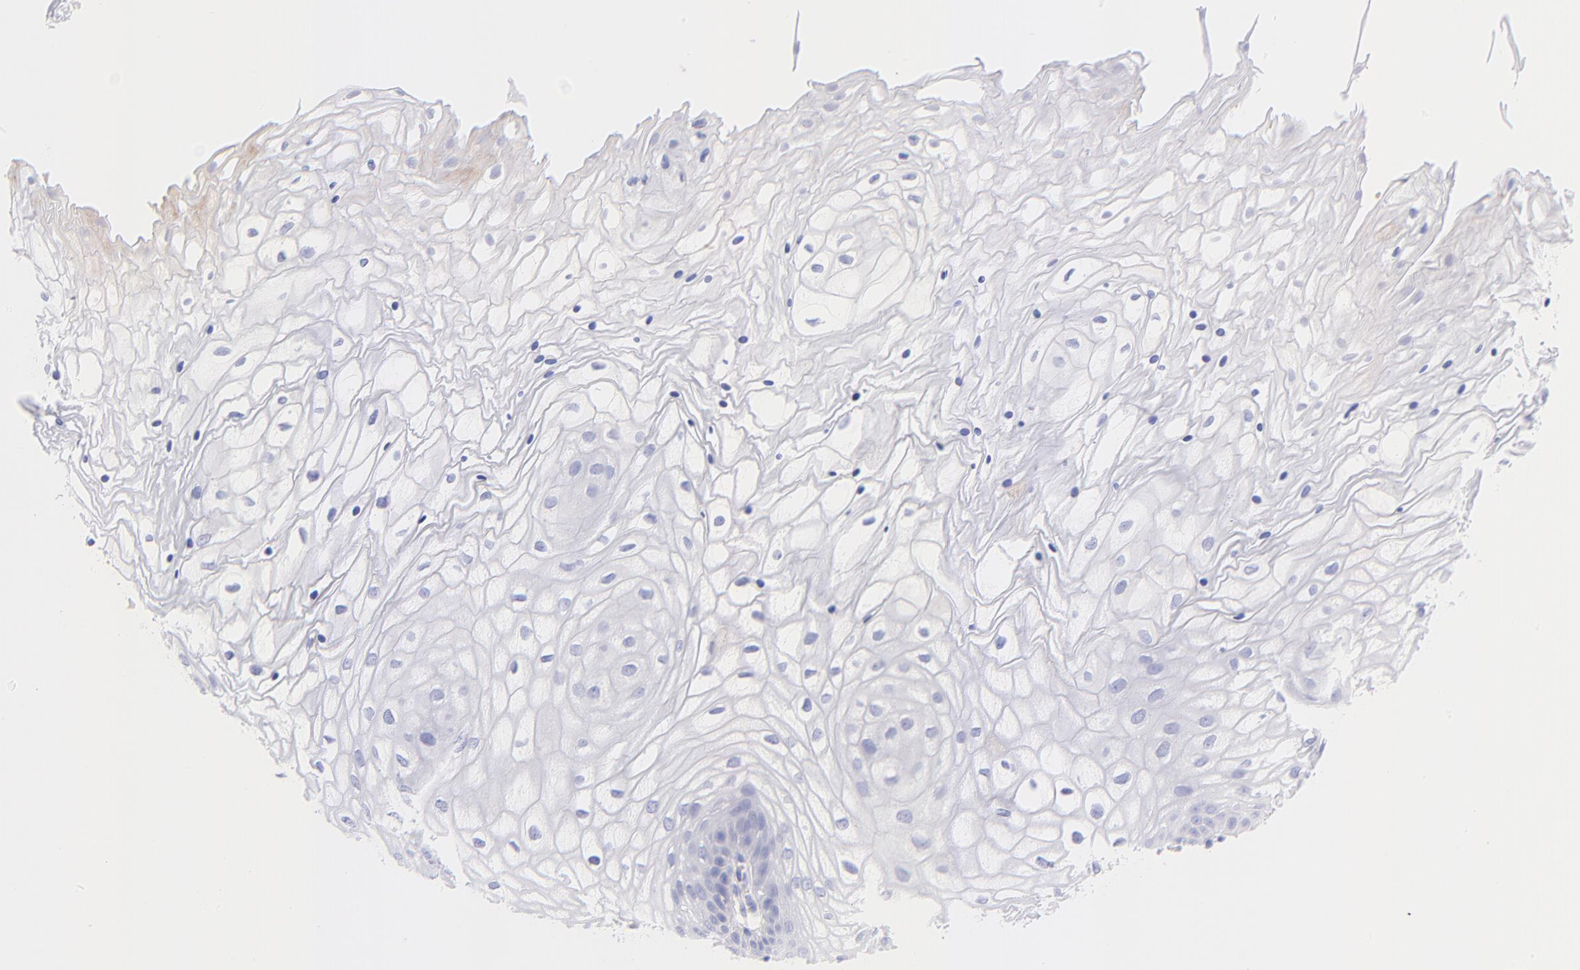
{"staining": {"intensity": "negative", "quantity": "none", "location": "none"}, "tissue": "vagina", "cell_type": "Squamous epithelial cells", "image_type": "normal", "snomed": [{"axis": "morphology", "description": "Normal tissue, NOS"}, {"axis": "topography", "description": "Vagina"}], "caption": "Protein analysis of unremarkable vagina exhibits no significant expression in squamous epithelial cells. The staining is performed using DAB brown chromogen with nuclei counter-stained in using hematoxylin.", "gene": "FRMPD3", "patient": {"sex": "female", "age": 34}}